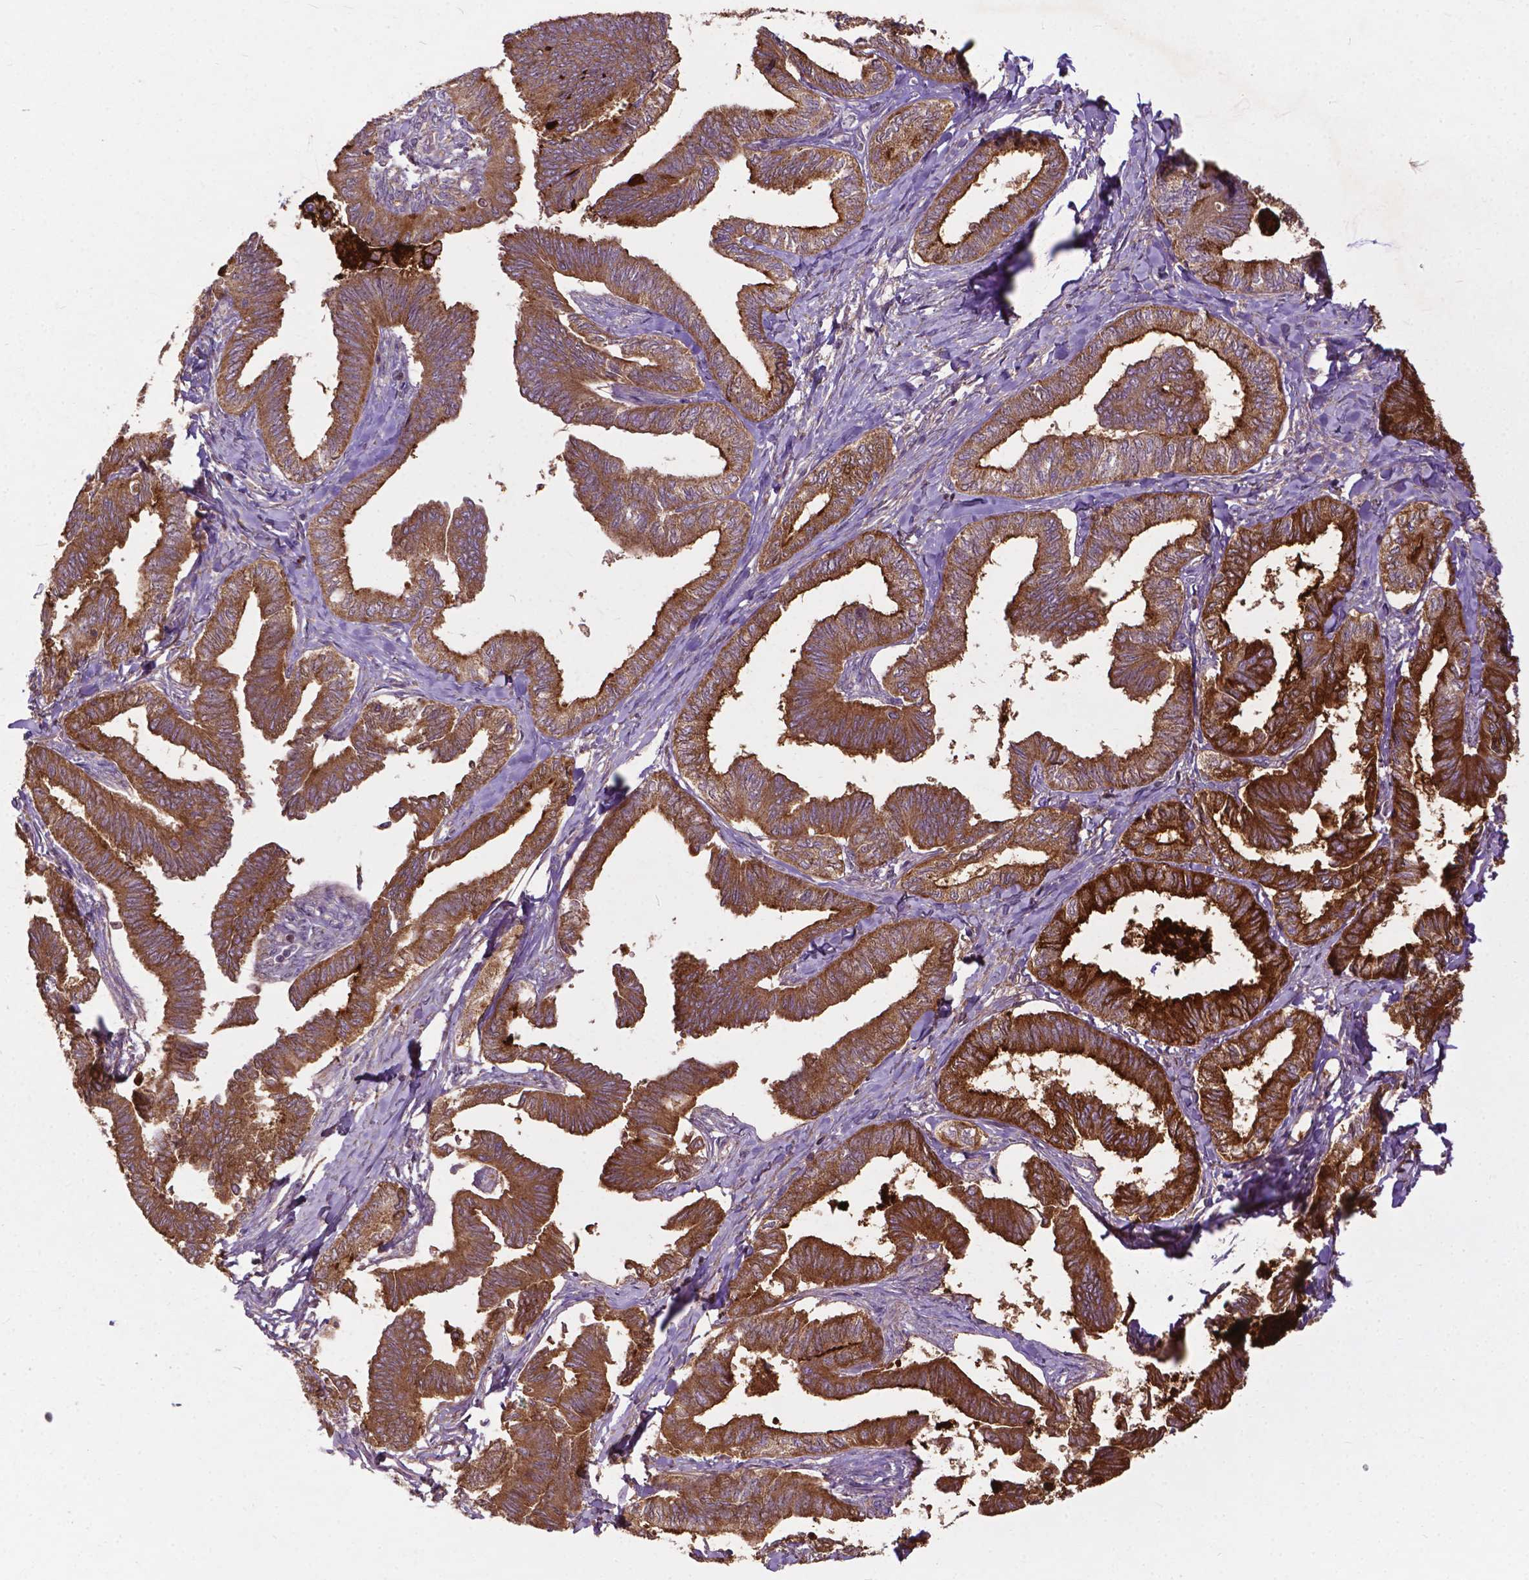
{"staining": {"intensity": "strong", "quantity": ">75%", "location": "cytoplasmic/membranous"}, "tissue": "ovarian cancer", "cell_type": "Tumor cells", "image_type": "cancer", "snomed": [{"axis": "morphology", "description": "Carcinoma, endometroid"}, {"axis": "topography", "description": "Ovary"}], "caption": "A photomicrograph of ovarian cancer (endometroid carcinoma) stained for a protein exhibits strong cytoplasmic/membranous brown staining in tumor cells.", "gene": "PARP3", "patient": {"sex": "female", "age": 70}}